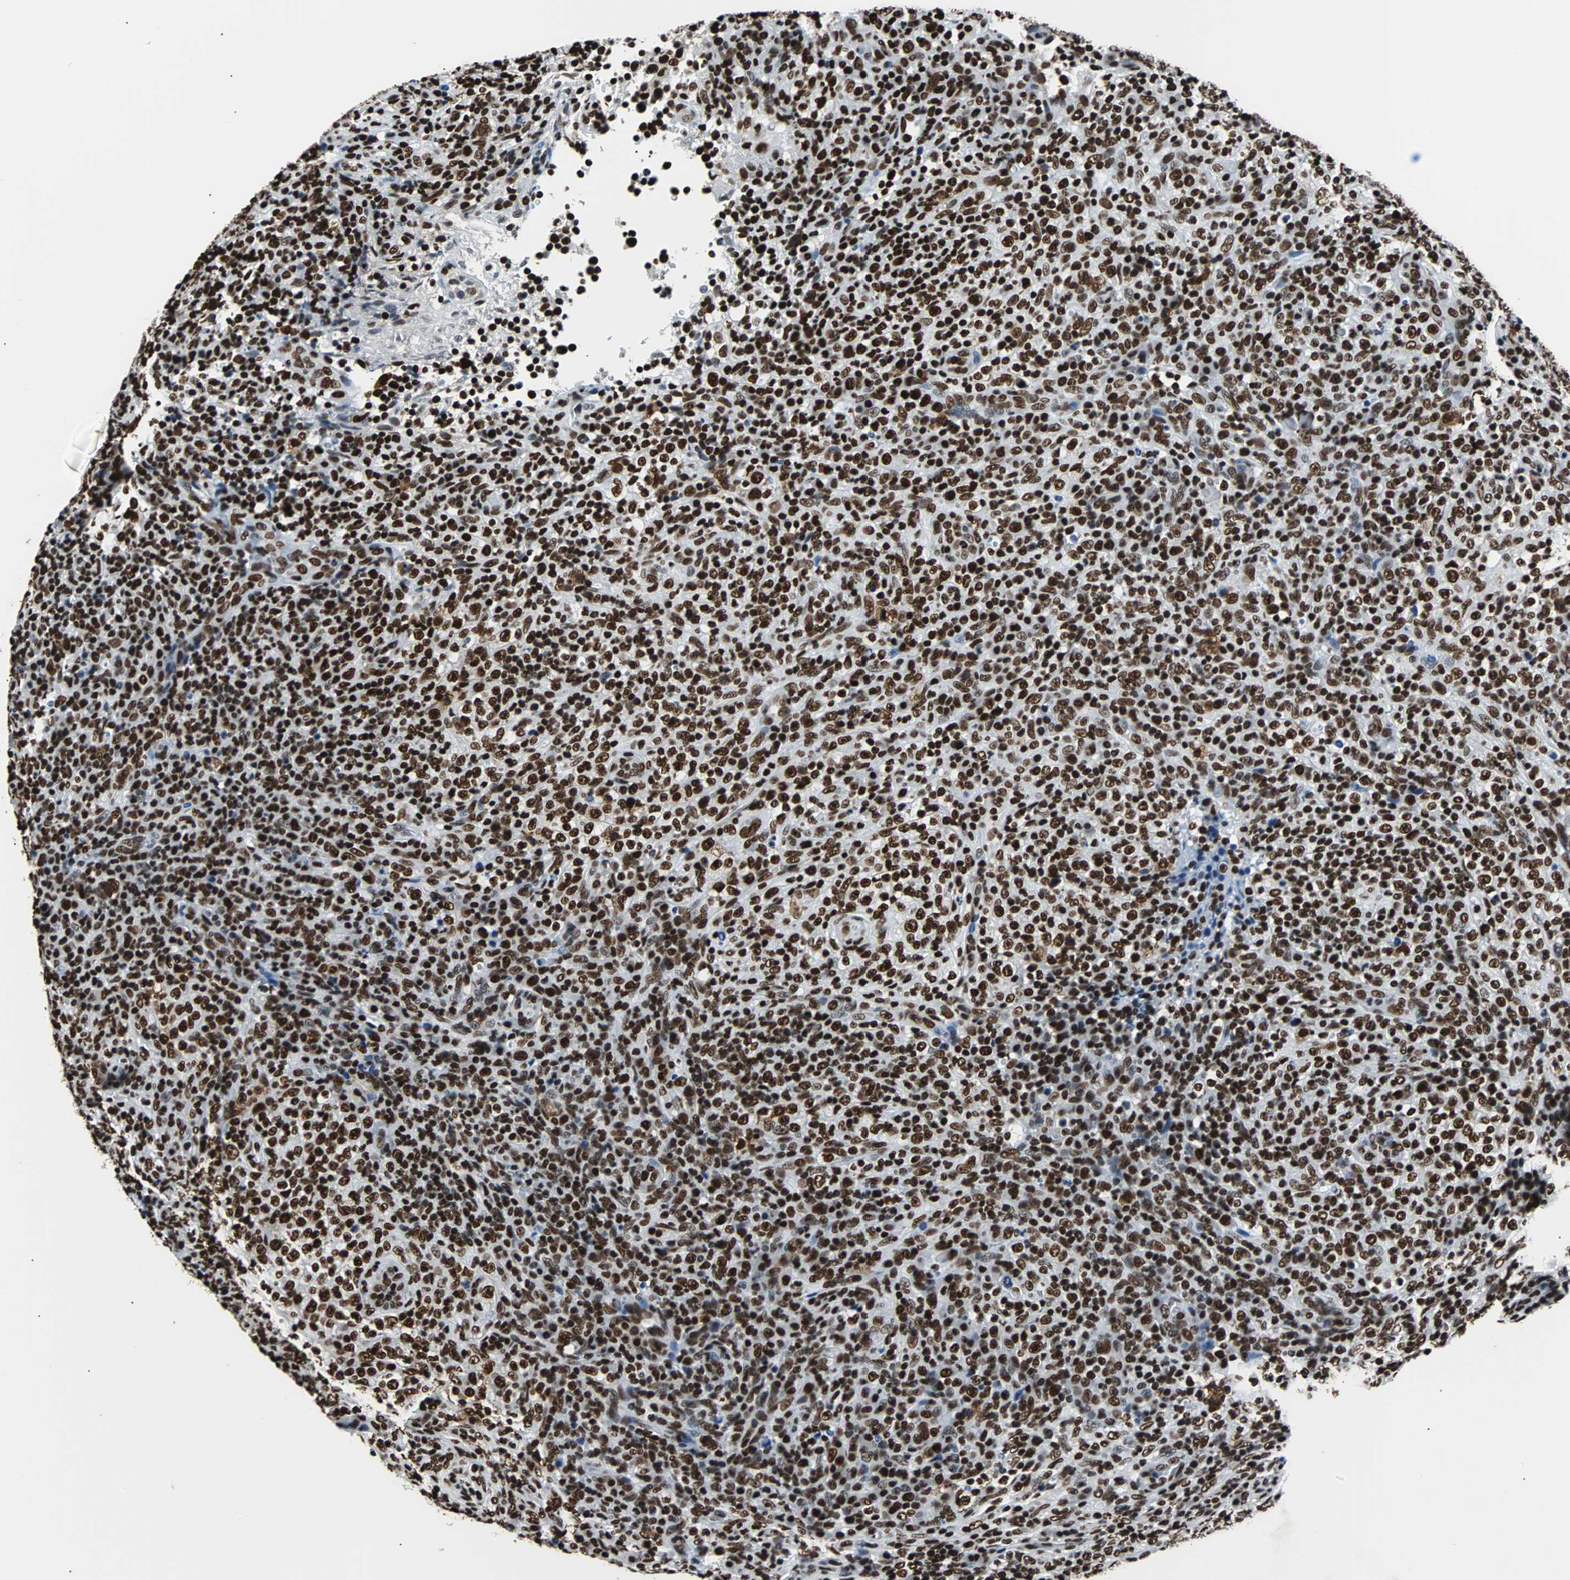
{"staining": {"intensity": "strong", "quantity": ">75%", "location": "nuclear"}, "tissue": "lymphoma", "cell_type": "Tumor cells", "image_type": "cancer", "snomed": [{"axis": "morphology", "description": "Malignant lymphoma, non-Hodgkin's type, High grade"}, {"axis": "topography", "description": "Lymph node"}], "caption": "This micrograph displays malignant lymphoma, non-Hodgkin's type (high-grade) stained with immunohistochemistry to label a protein in brown. The nuclear of tumor cells show strong positivity for the protein. Nuclei are counter-stained blue.", "gene": "FUBP1", "patient": {"sex": "female", "age": 76}}